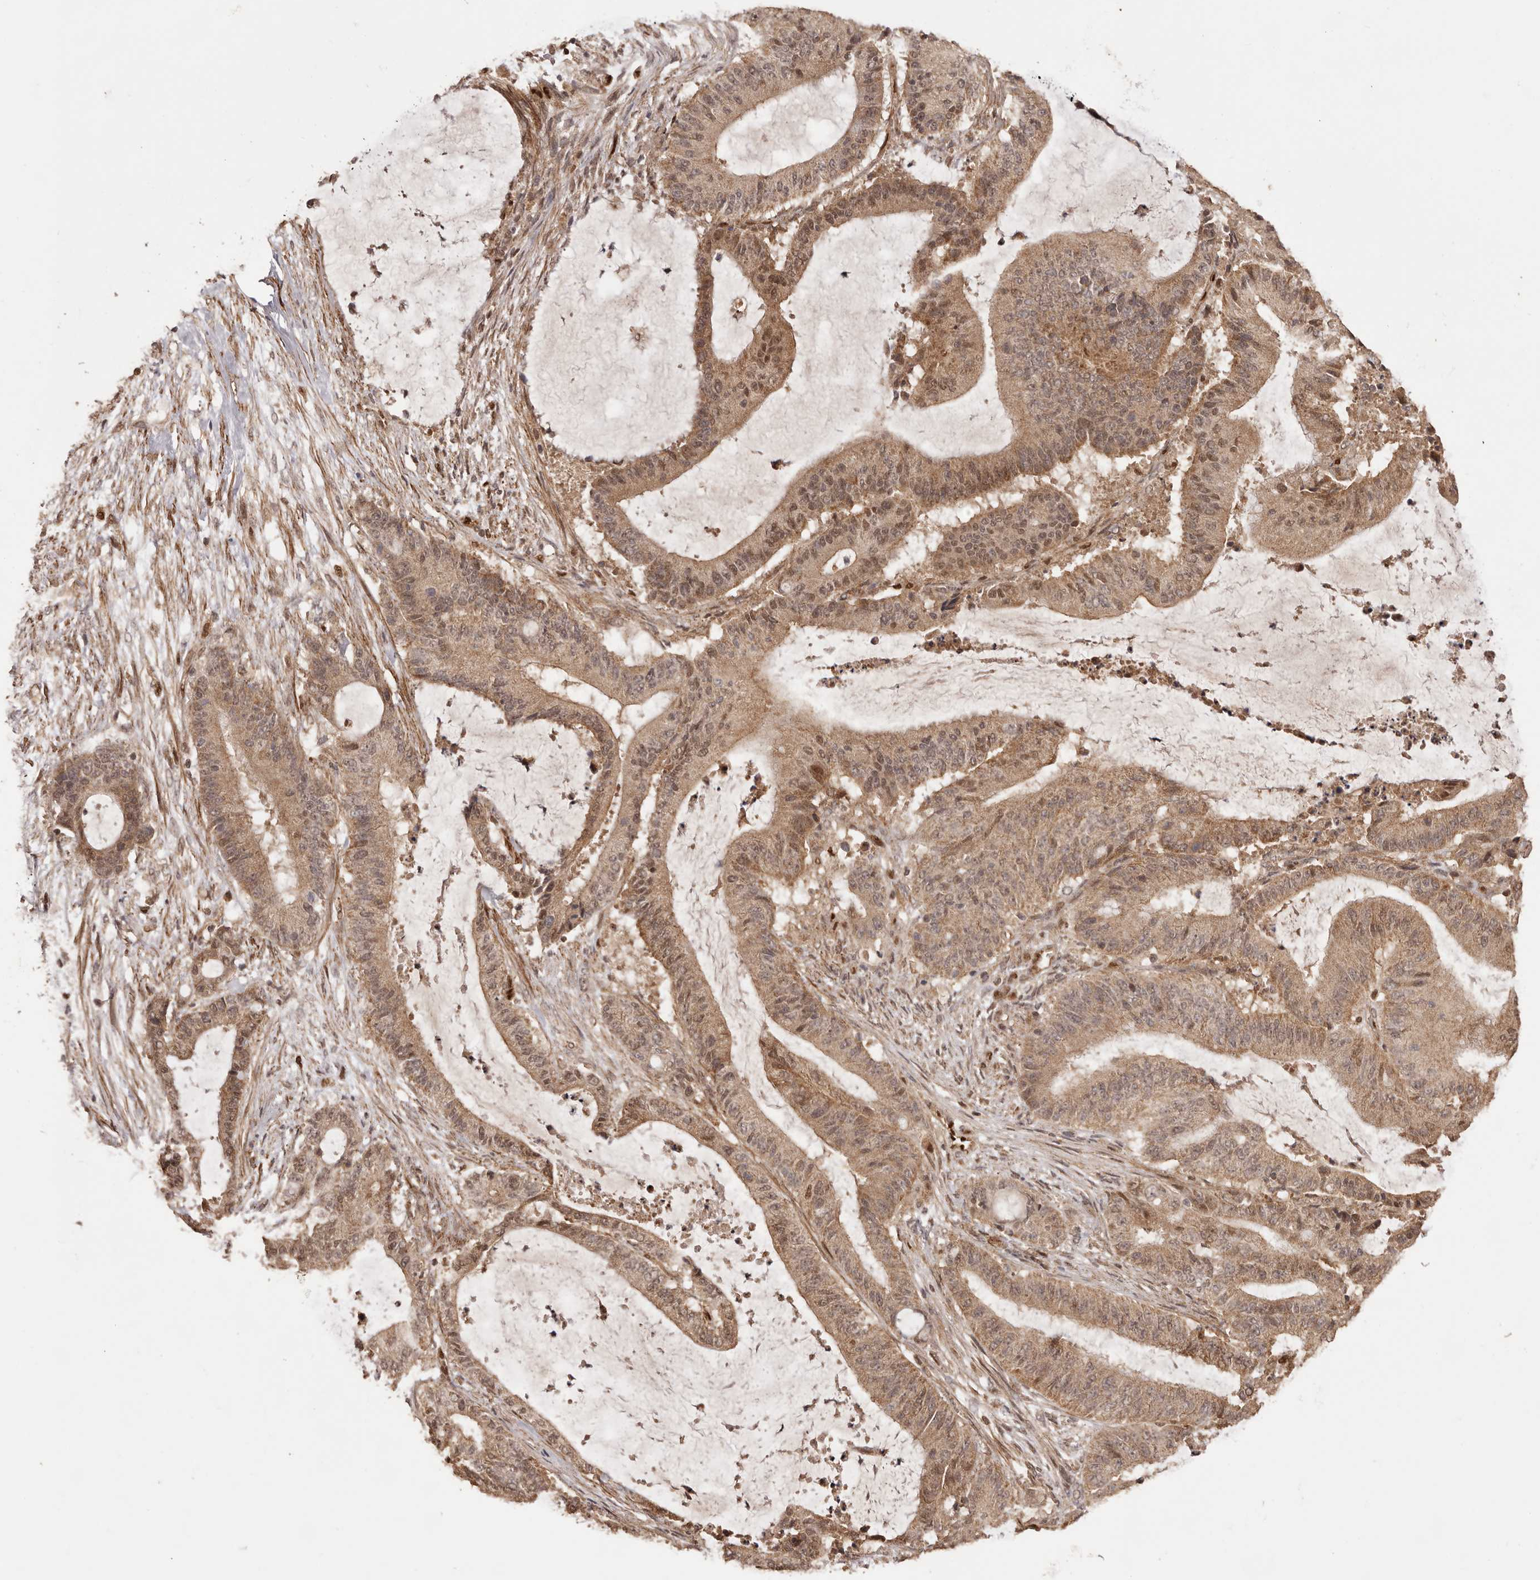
{"staining": {"intensity": "moderate", "quantity": ">75%", "location": "cytoplasmic/membranous,nuclear"}, "tissue": "liver cancer", "cell_type": "Tumor cells", "image_type": "cancer", "snomed": [{"axis": "morphology", "description": "Normal tissue, NOS"}, {"axis": "morphology", "description": "Cholangiocarcinoma"}, {"axis": "topography", "description": "Liver"}, {"axis": "topography", "description": "Peripheral nerve tissue"}], "caption": "Human liver cancer (cholangiocarcinoma) stained with a brown dye reveals moderate cytoplasmic/membranous and nuclear positive positivity in about >75% of tumor cells.", "gene": "UBR2", "patient": {"sex": "female", "age": 73}}